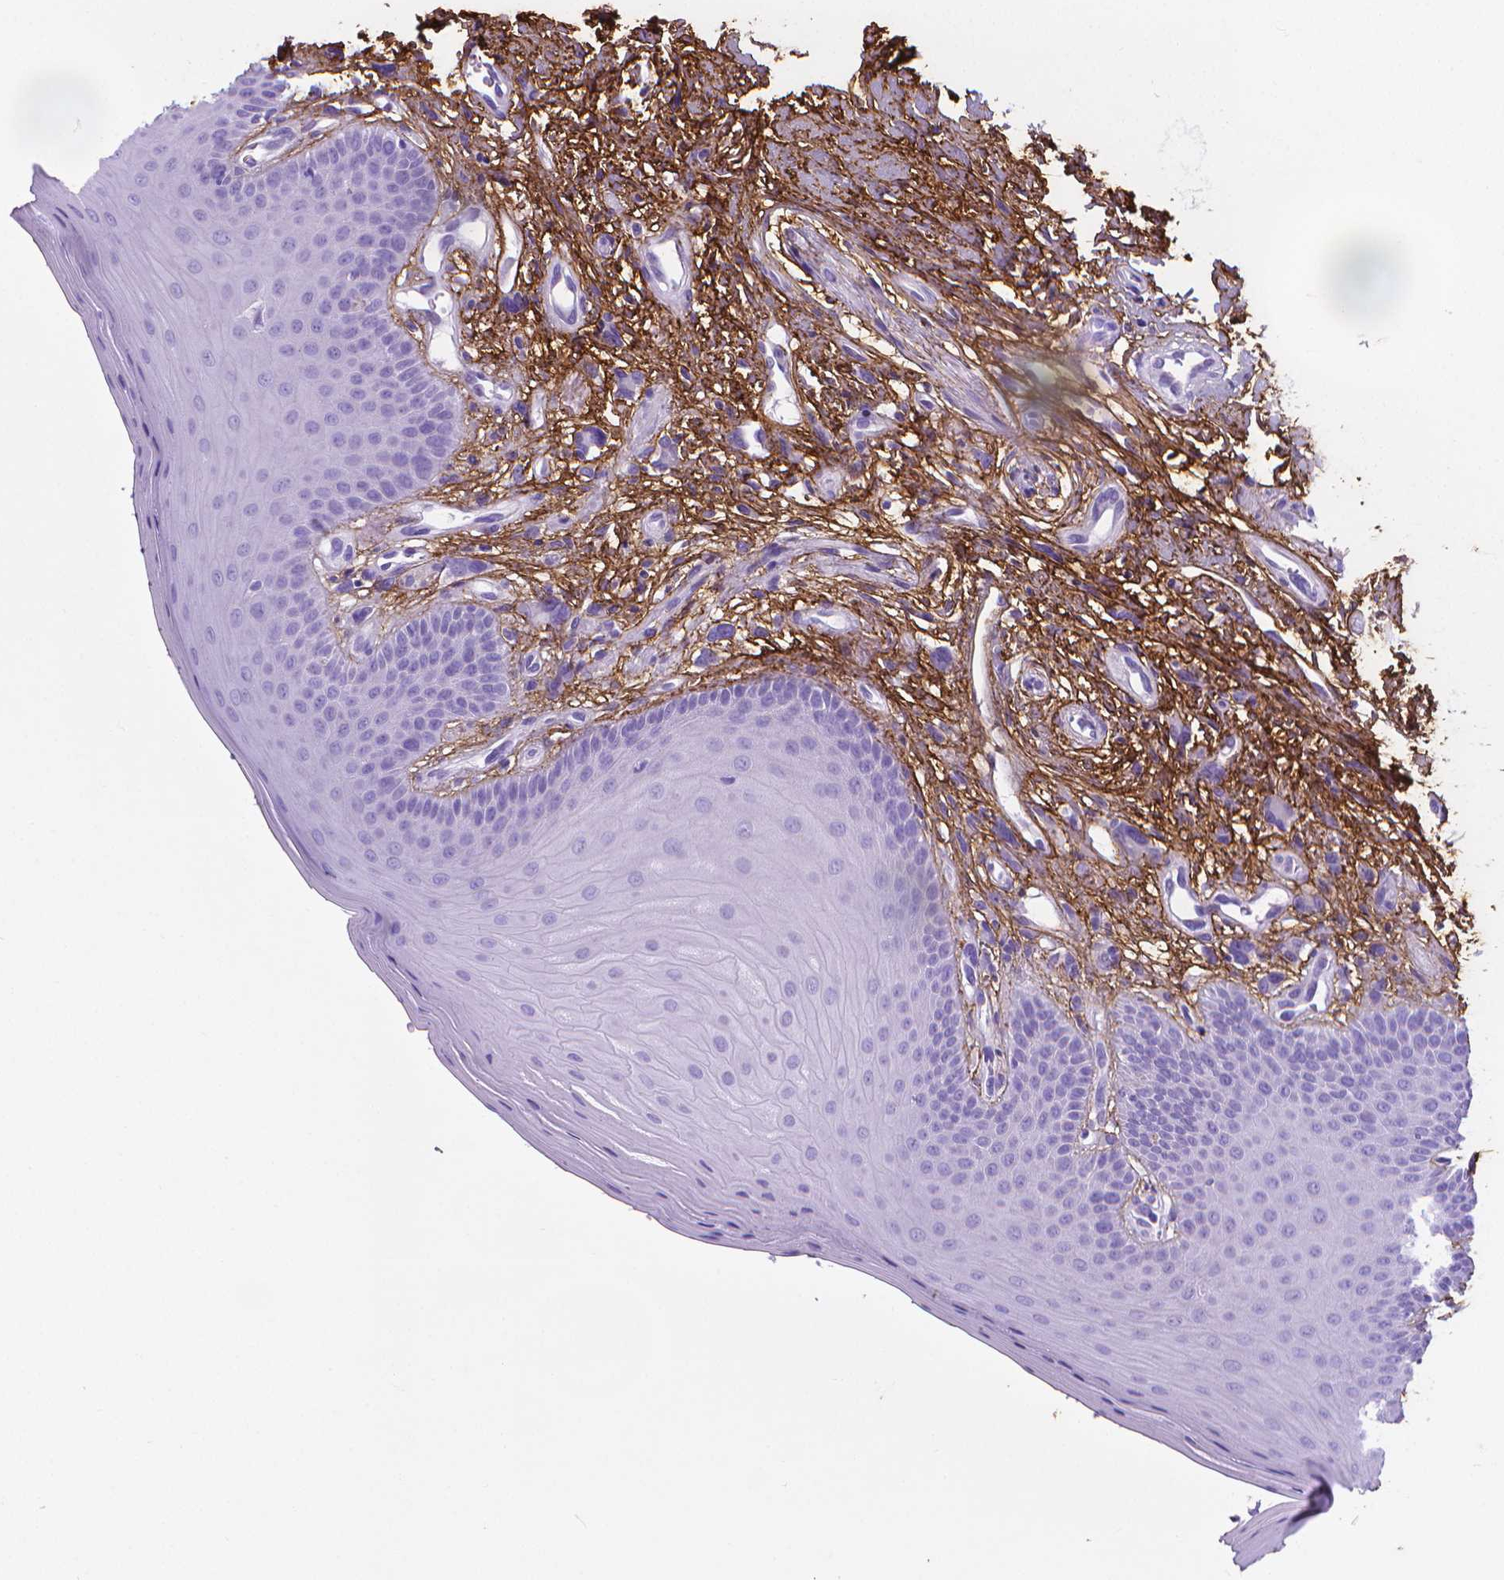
{"staining": {"intensity": "negative", "quantity": "none", "location": "none"}, "tissue": "oral mucosa", "cell_type": "Squamous epithelial cells", "image_type": "normal", "snomed": [{"axis": "morphology", "description": "Normal tissue, NOS"}, {"axis": "morphology", "description": "Normal morphology"}, {"axis": "topography", "description": "Oral tissue"}], "caption": "The photomicrograph displays no staining of squamous epithelial cells in normal oral mucosa.", "gene": "MFAP2", "patient": {"sex": "female", "age": 76}}